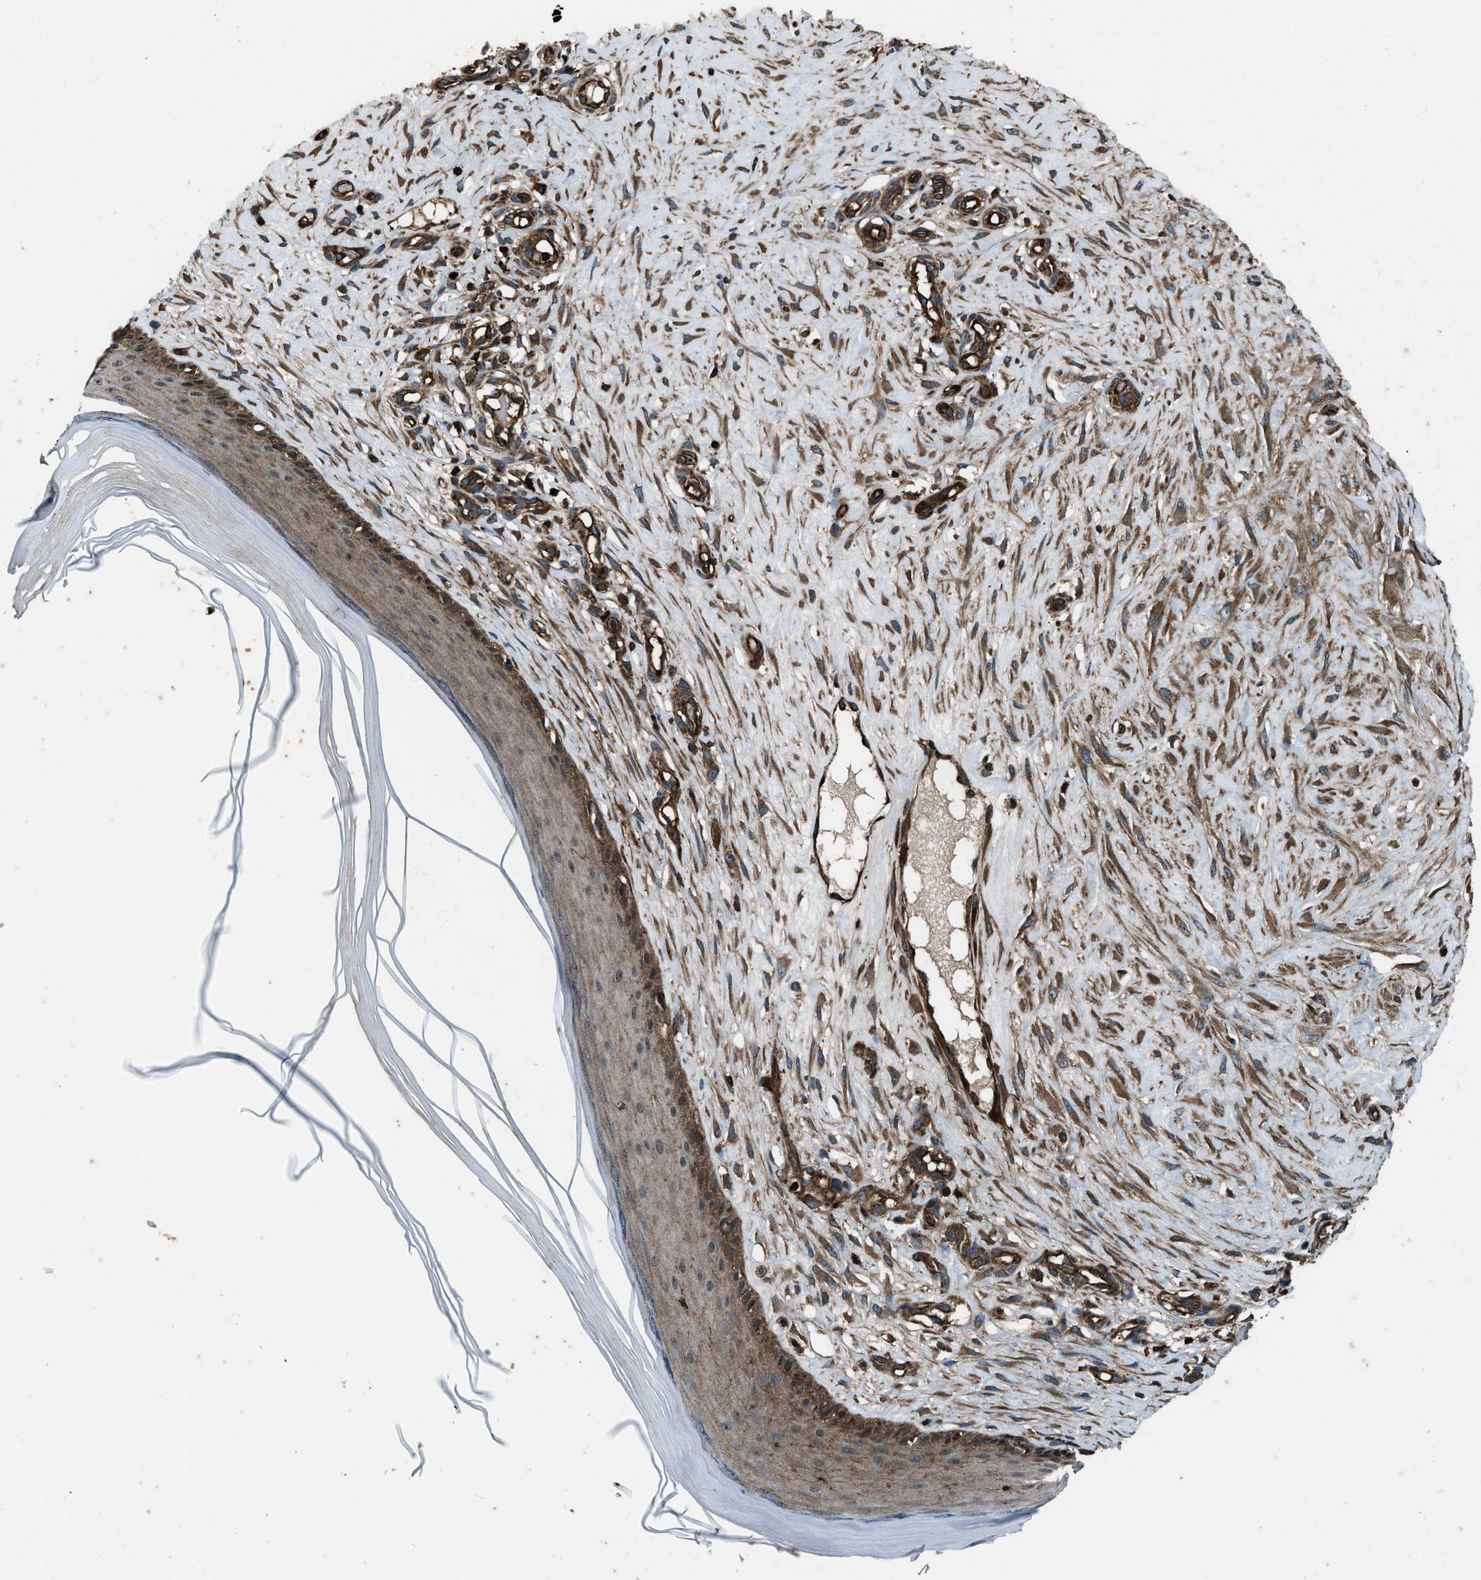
{"staining": {"intensity": "strong", "quantity": ">75%", "location": "cytoplasmic/membranous,nuclear"}, "tissue": "skin", "cell_type": "Fibroblasts", "image_type": "normal", "snomed": [{"axis": "morphology", "description": "Normal tissue, NOS"}, {"axis": "topography", "description": "Skin"}], "caption": "Unremarkable skin was stained to show a protein in brown. There is high levels of strong cytoplasmic/membranous,nuclear staining in approximately >75% of fibroblasts. The staining was performed using DAB, with brown indicating positive protein expression. Nuclei are stained blue with hematoxylin.", "gene": "SNX30", "patient": {"sex": "male", "age": 41}}